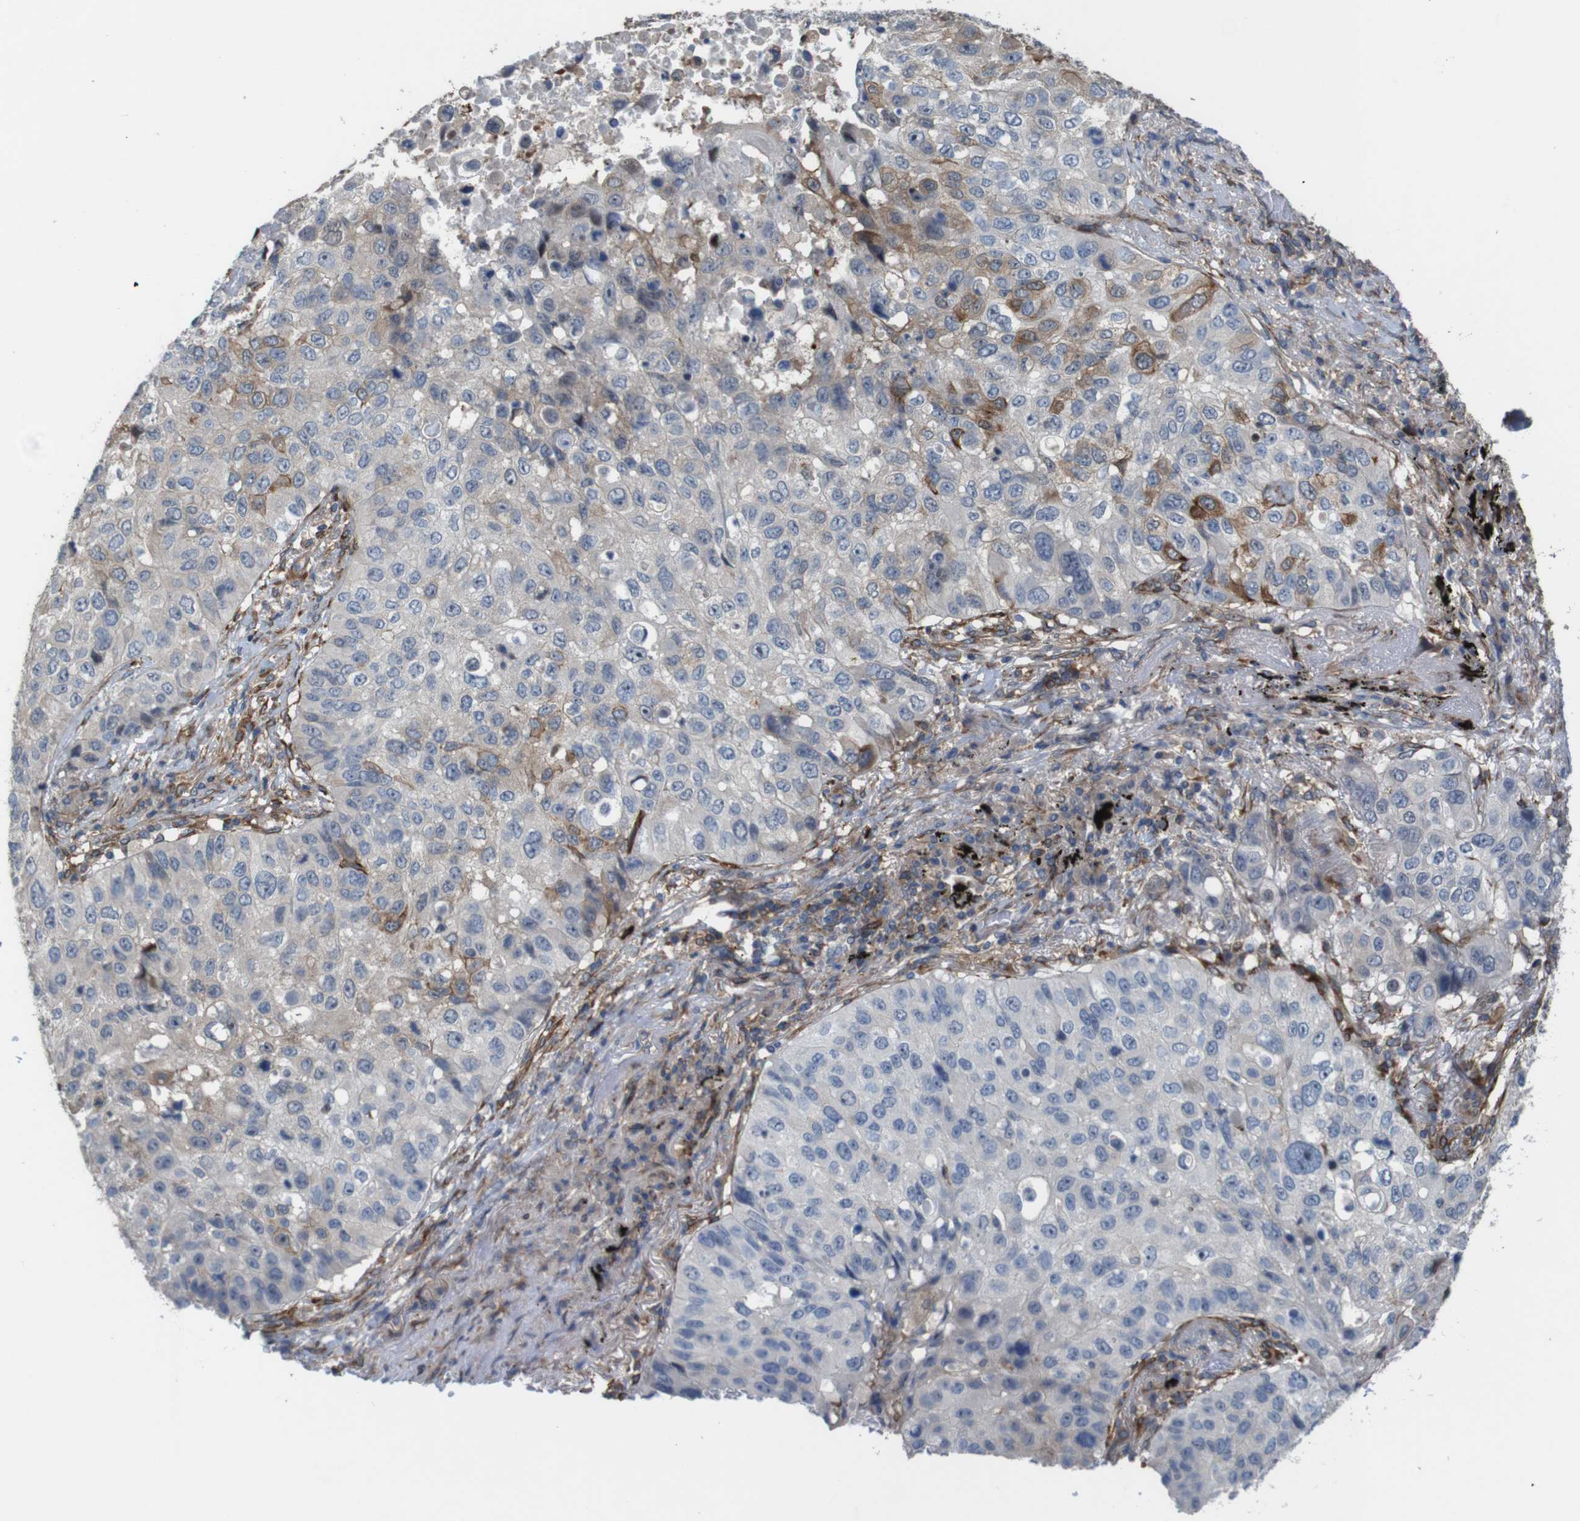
{"staining": {"intensity": "moderate", "quantity": "<25%", "location": "cytoplasmic/membranous"}, "tissue": "lung cancer", "cell_type": "Tumor cells", "image_type": "cancer", "snomed": [{"axis": "morphology", "description": "Squamous cell carcinoma, NOS"}, {"axis": "topography", "description": "Lung"}], "caption": "Protein expression analysis of lung squamous cell carcinoma demonstrates moderate cytoplasmic/membranous expression in about <25% of tumor cells.", "gene": "PCOLCE2", "patient": {"sex": "male", "age": 57}}